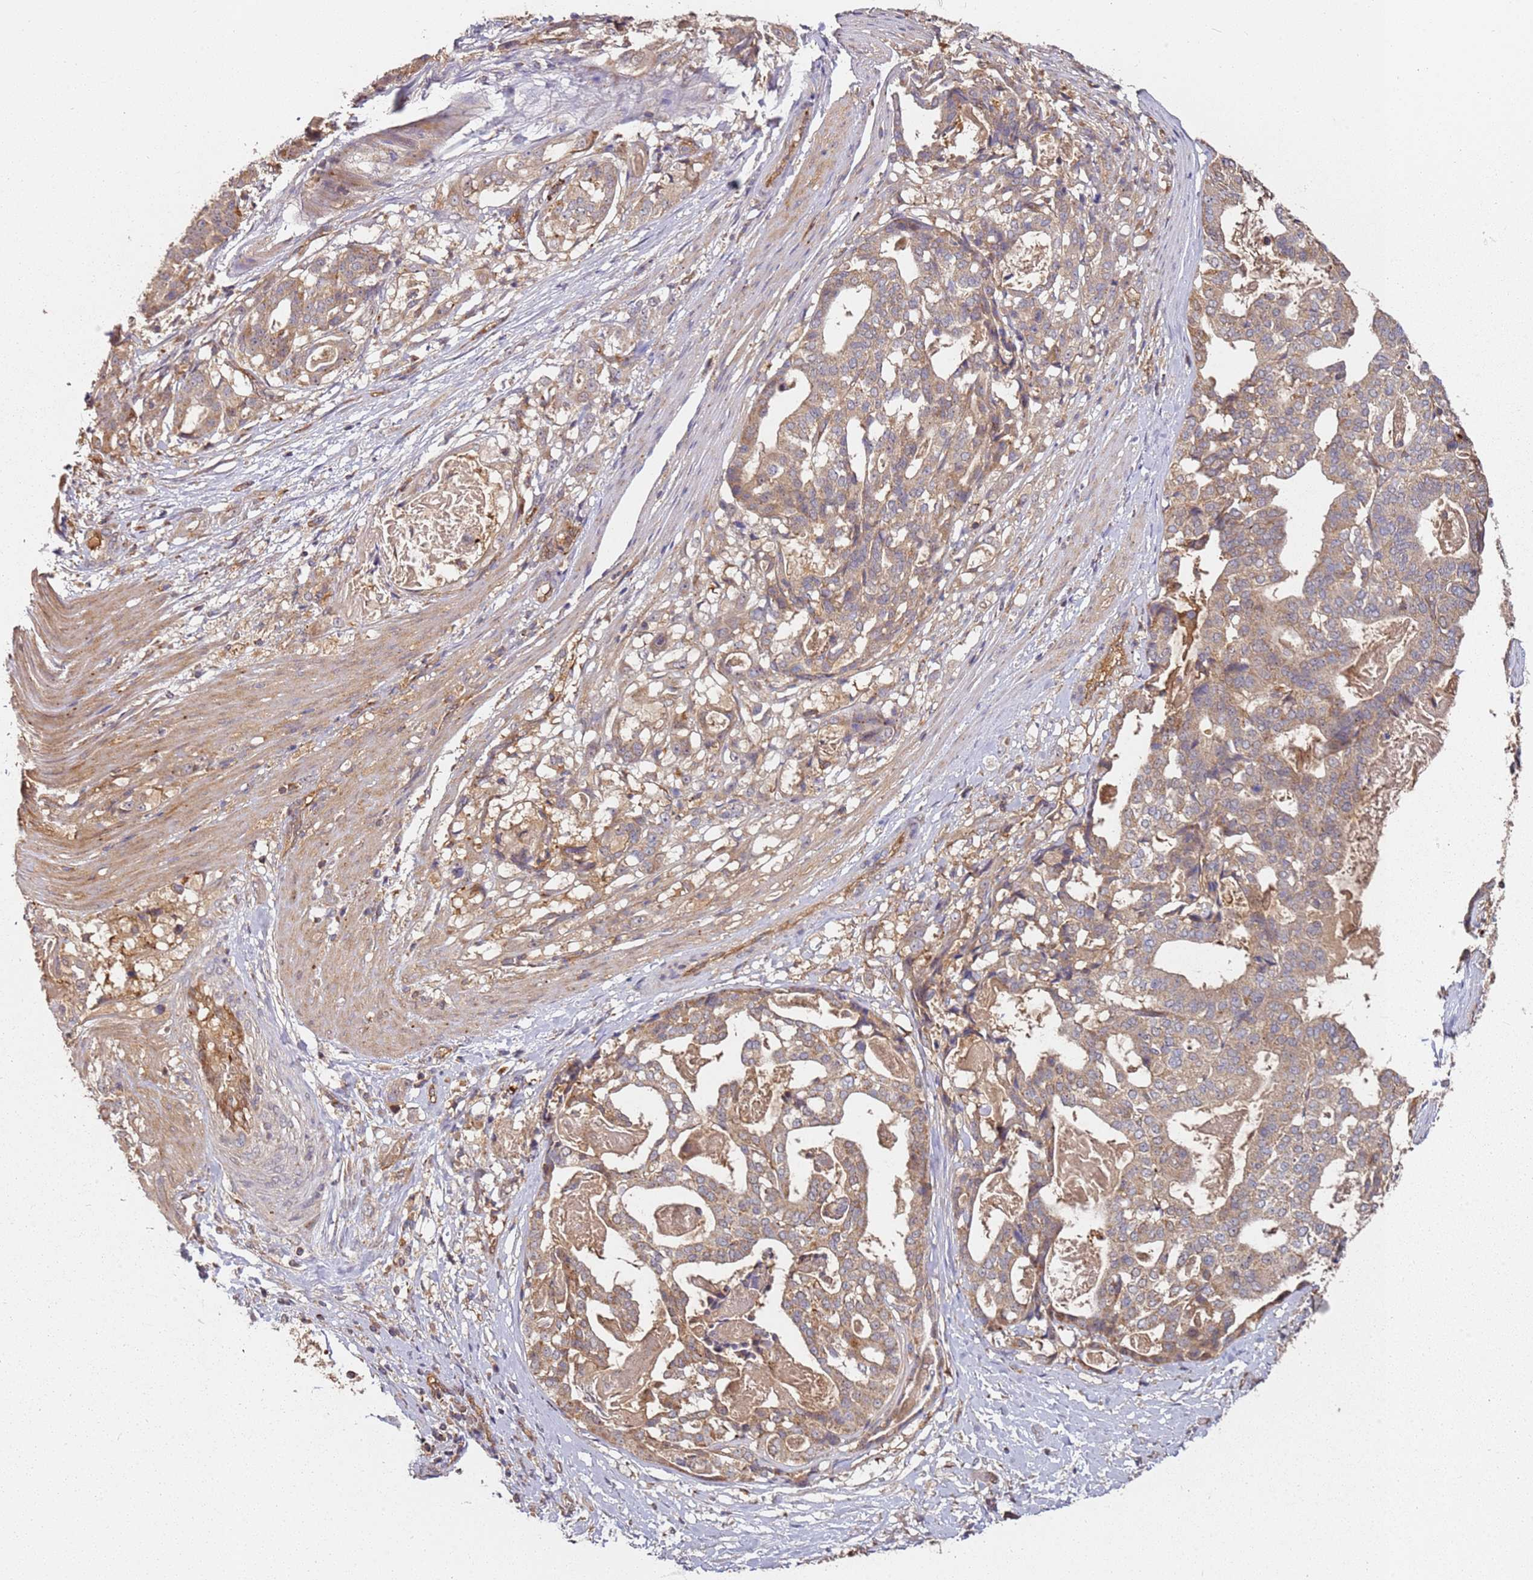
{"staining": {"intensity": "moderate", "quantity": ">75%", "location": "cytoplasmic/membranous"}, "tissue": "stomach cancer", "cell_type": "Tumor cells", "image_type": "cancer", "snomed": [{"axis": "morphology", "description": "Adenocarcinoma, NOS"}, {"axis": "topography", "description": "Stomach"}], "caption": "Immunohistochemical staining of stomach cancer (adenocarcinoma) displays medium levels of moderate cytoplasmic/membranous protein staining in approximately >75% of tumor cells.", "gene": "SCGB2B2", "patient": {"sex": "male", "age": 48}}